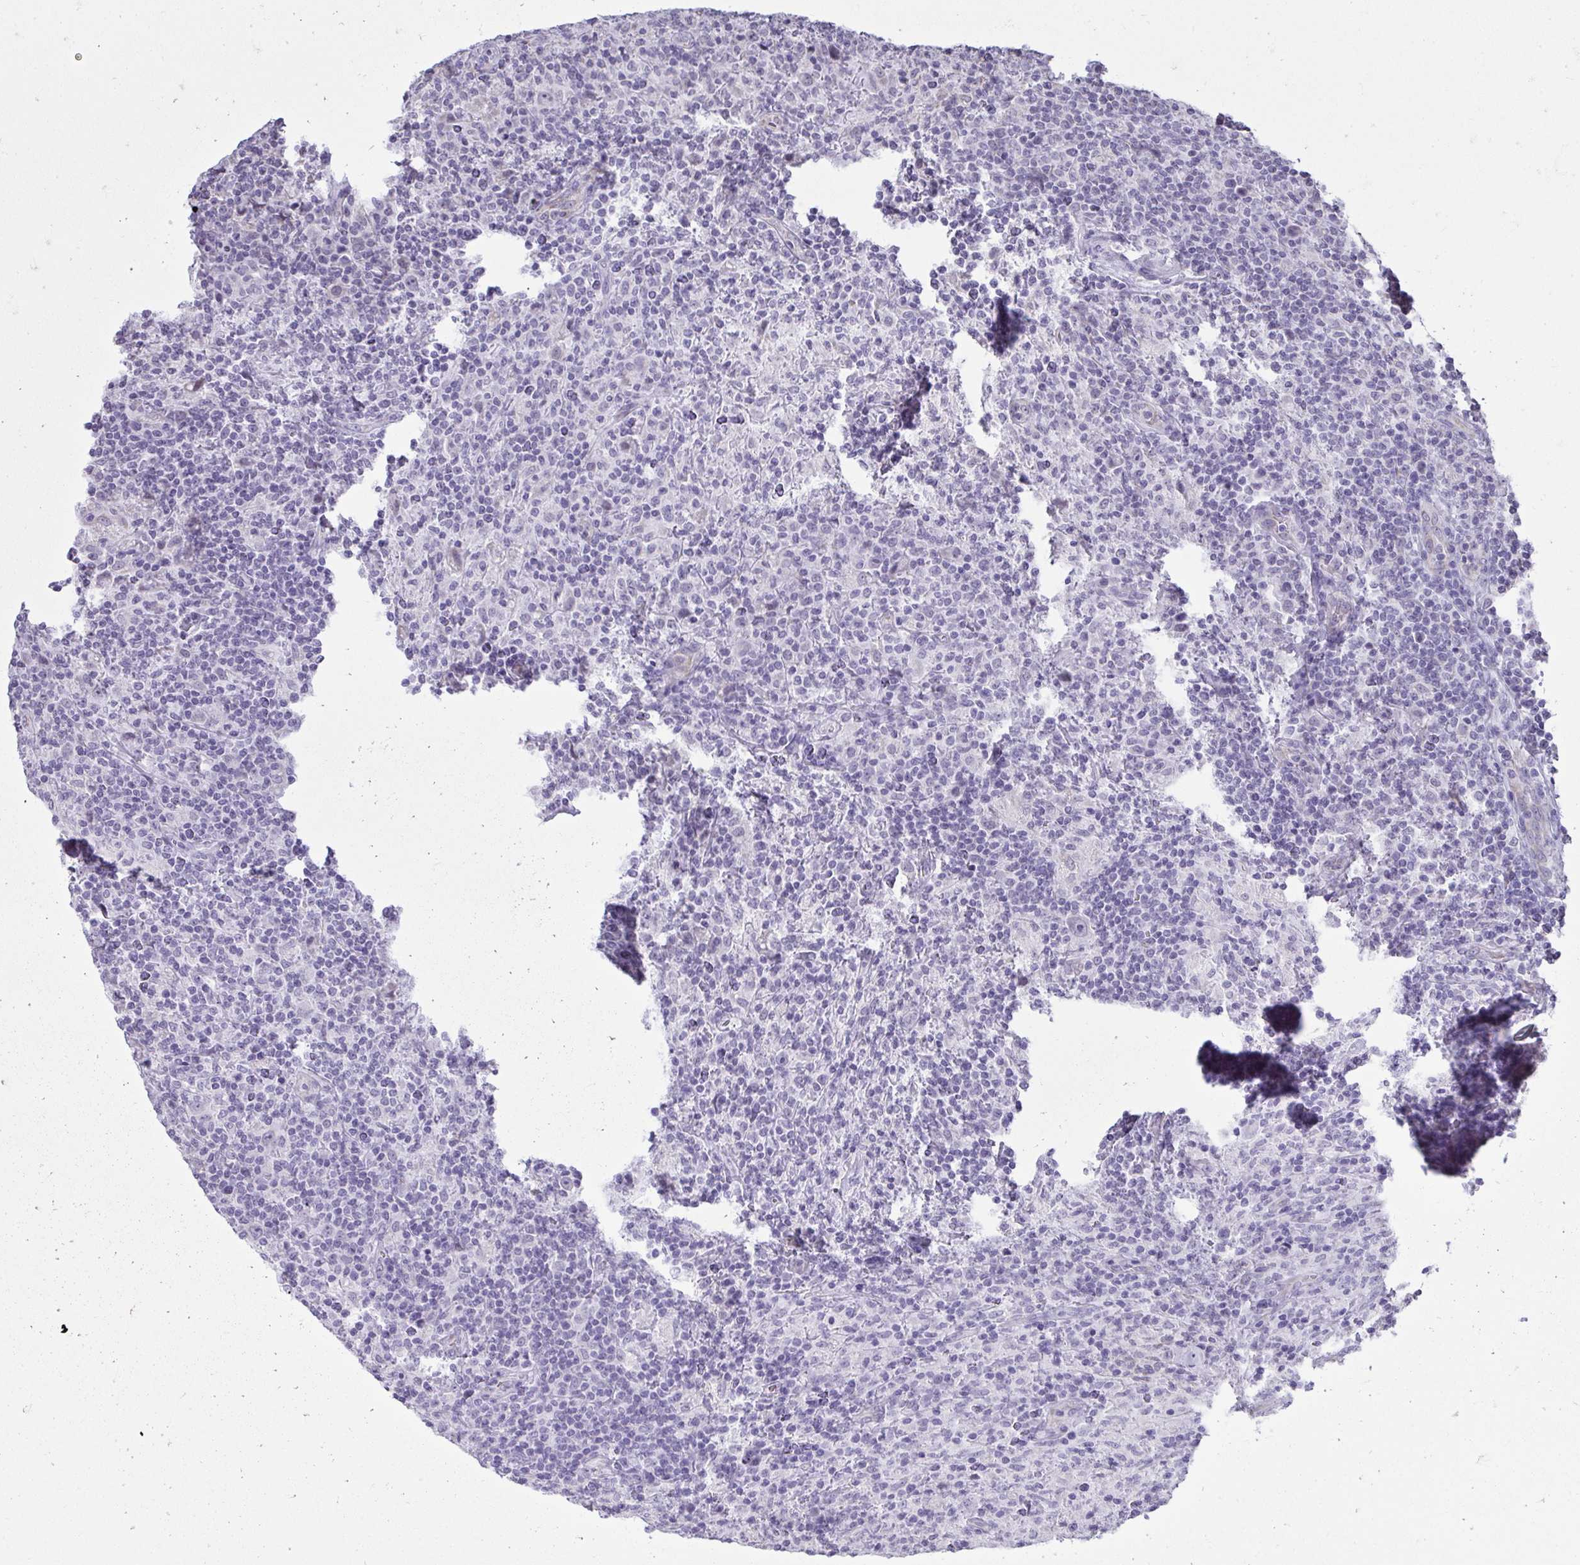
{"staining": {"intensity": "negative", "quantity": "none", "location": "none"}, "tissue": "lymphoma", "cell_type": "Tumor cells", "image_type": "cancer", "snomed": [{"axis": "morphology", "description": "Hodgkin's disease, NOS"}, {"axis": "topography", "description": "Lymph node"}], "caption": "This is an IHC photomicrograph of human Hodgkin's disease. There is no positivity in tumor cells.", "gene": "NPPA", "patient": {"sex": "male", "age": 70}}